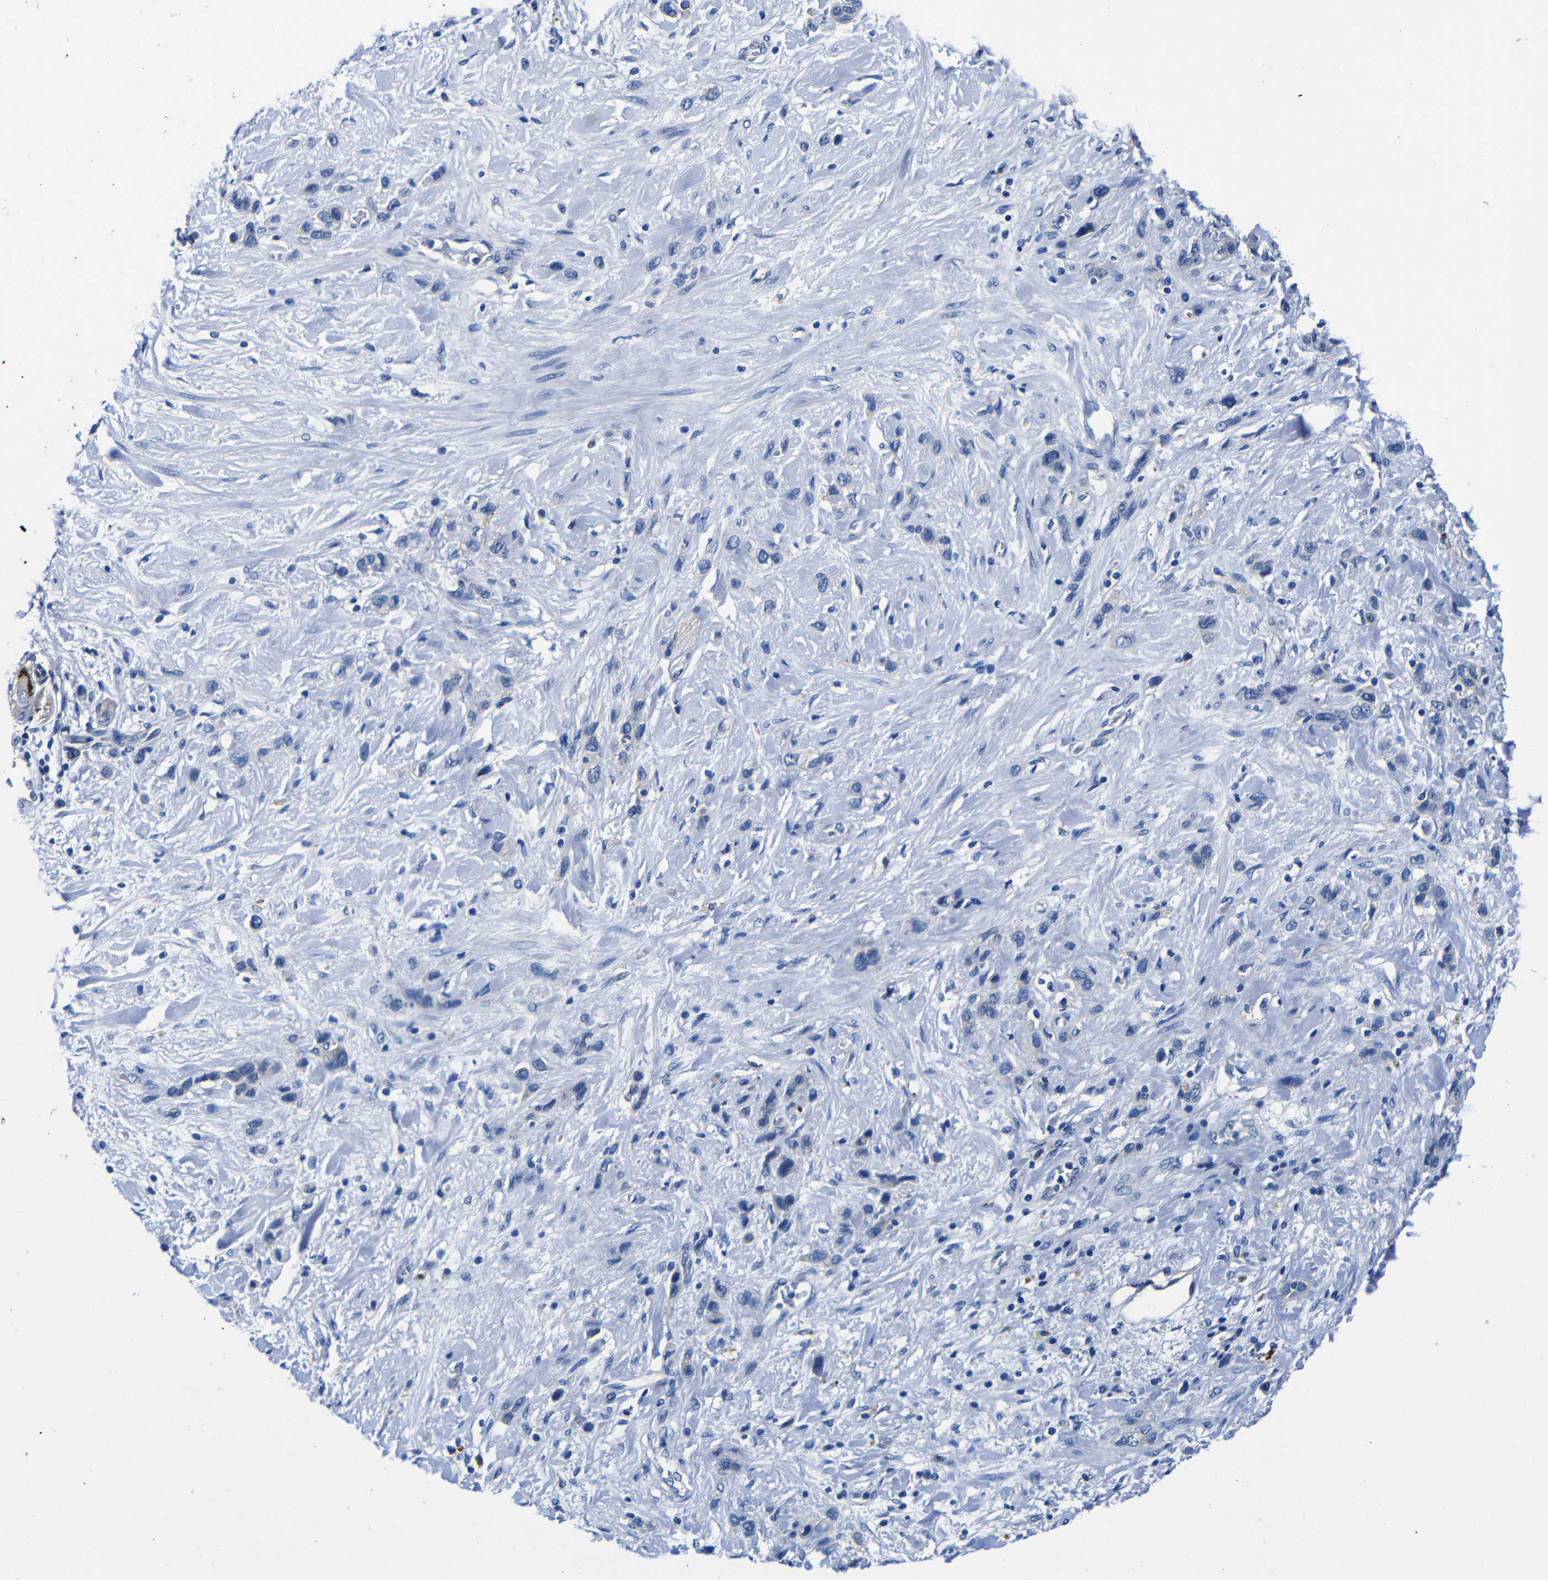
{"staining": {"intensity": "negative", "quantity": "none", "location": "none"}, "tissue": "stomach cancer", "cell_type": "Tumor cells", "image_type": "cancer", "snomed": [{"axis": "morphology", "description": "Adenocarcinoma, NOS"}, {"axis": "morphology", "description": "Adenocarcinoma, High grade"}, {"axis": "topography", "description": "Stomach, upper"}, {"axis": "topography", "description": "Stomach, lower"}], "caption": "There is no significant positivity in tumor cells of stomach adenocarcinoma (high-grade). The staining was performed using DAB to visualize the protein expression in brown, while the nuclei were stained in blue with hematoxylin (Magnification: 20x).", "gene": "GIMAP2", "patient": {"sex": "female", "age": 65}}